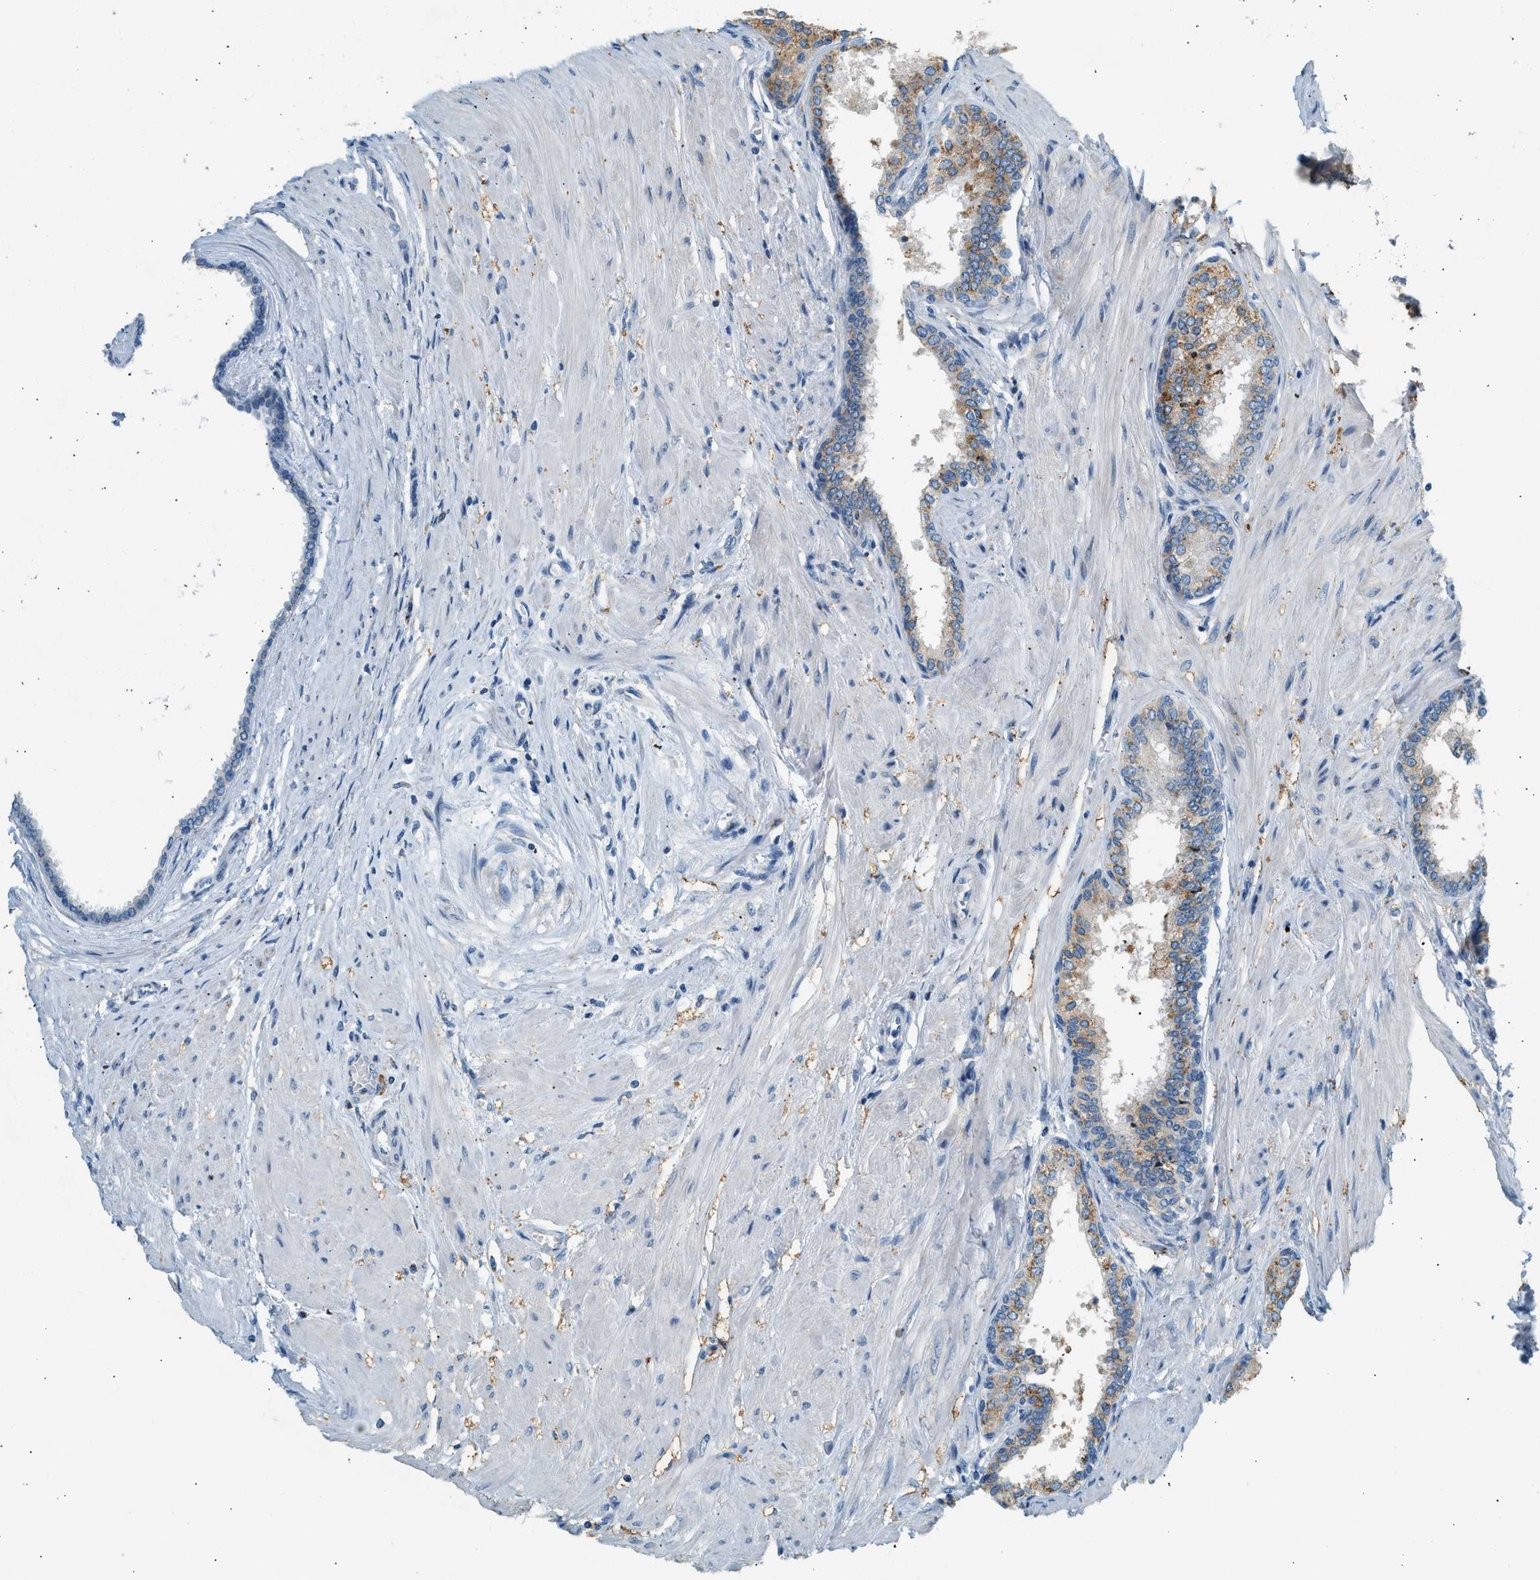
{"staining": {"intensity": "moderate", "quantity": ">75%", "location": "cytoplasmic/membranous"}, "tissue": "prostate cancer", "cell_type": "Tumor cells", "image_type": "cancer", "snomed": [{"axis": "morphology", "description": "Adenocarcinoma, Low grade"}, {"axis": "topography", "description": "Prostate"}], "caption": "Protein staining of prostate cancer tissue shows moderate cytoplasmic/membranous expression in about >75% of tumor cells.", "gene": "CTSB", "patient": {"sex": "male", "age": 57}}